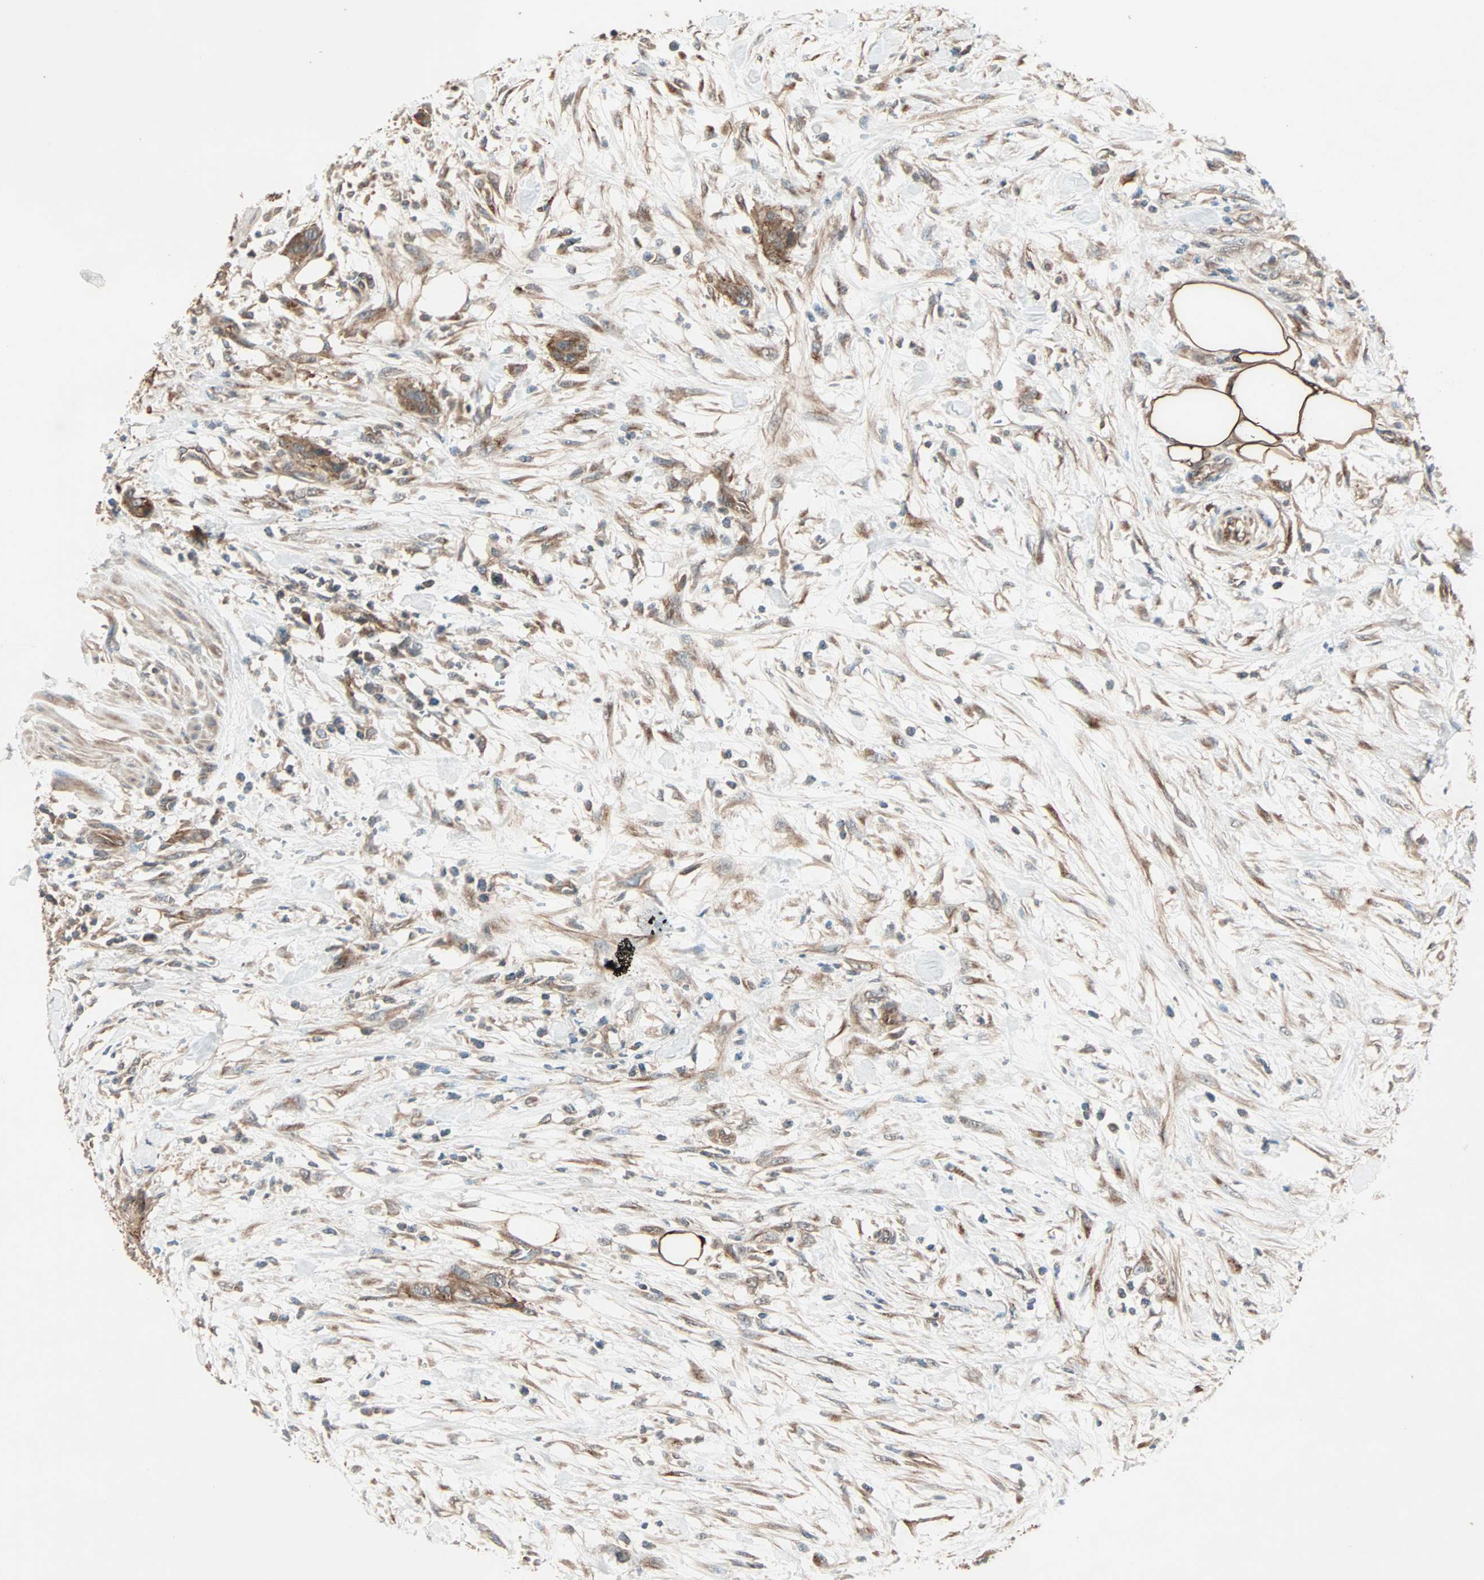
{"staining": {"intensity": "moderate", "quantity": ">75%", "location": "cytoplasmic/membranous"}, "tissue": "urothelial cancer", "cell_type": "Tumor cells", "image_type": "cancer", "snomed": [{"axis": "morphology", "description": "Urothelial carcinoma, High grade"}, {"axis": "topography", "description": "Urinary bladder"}], "caption": "This is a photomicrograph of immunohistochemistry staining of high-grade urothelial carcinoma, which shows moderate staining in the cytoplasmic/membranous of tumor cells.", "gene": "MAP3K21", "patient": {"sex": "male", "age": 35}}